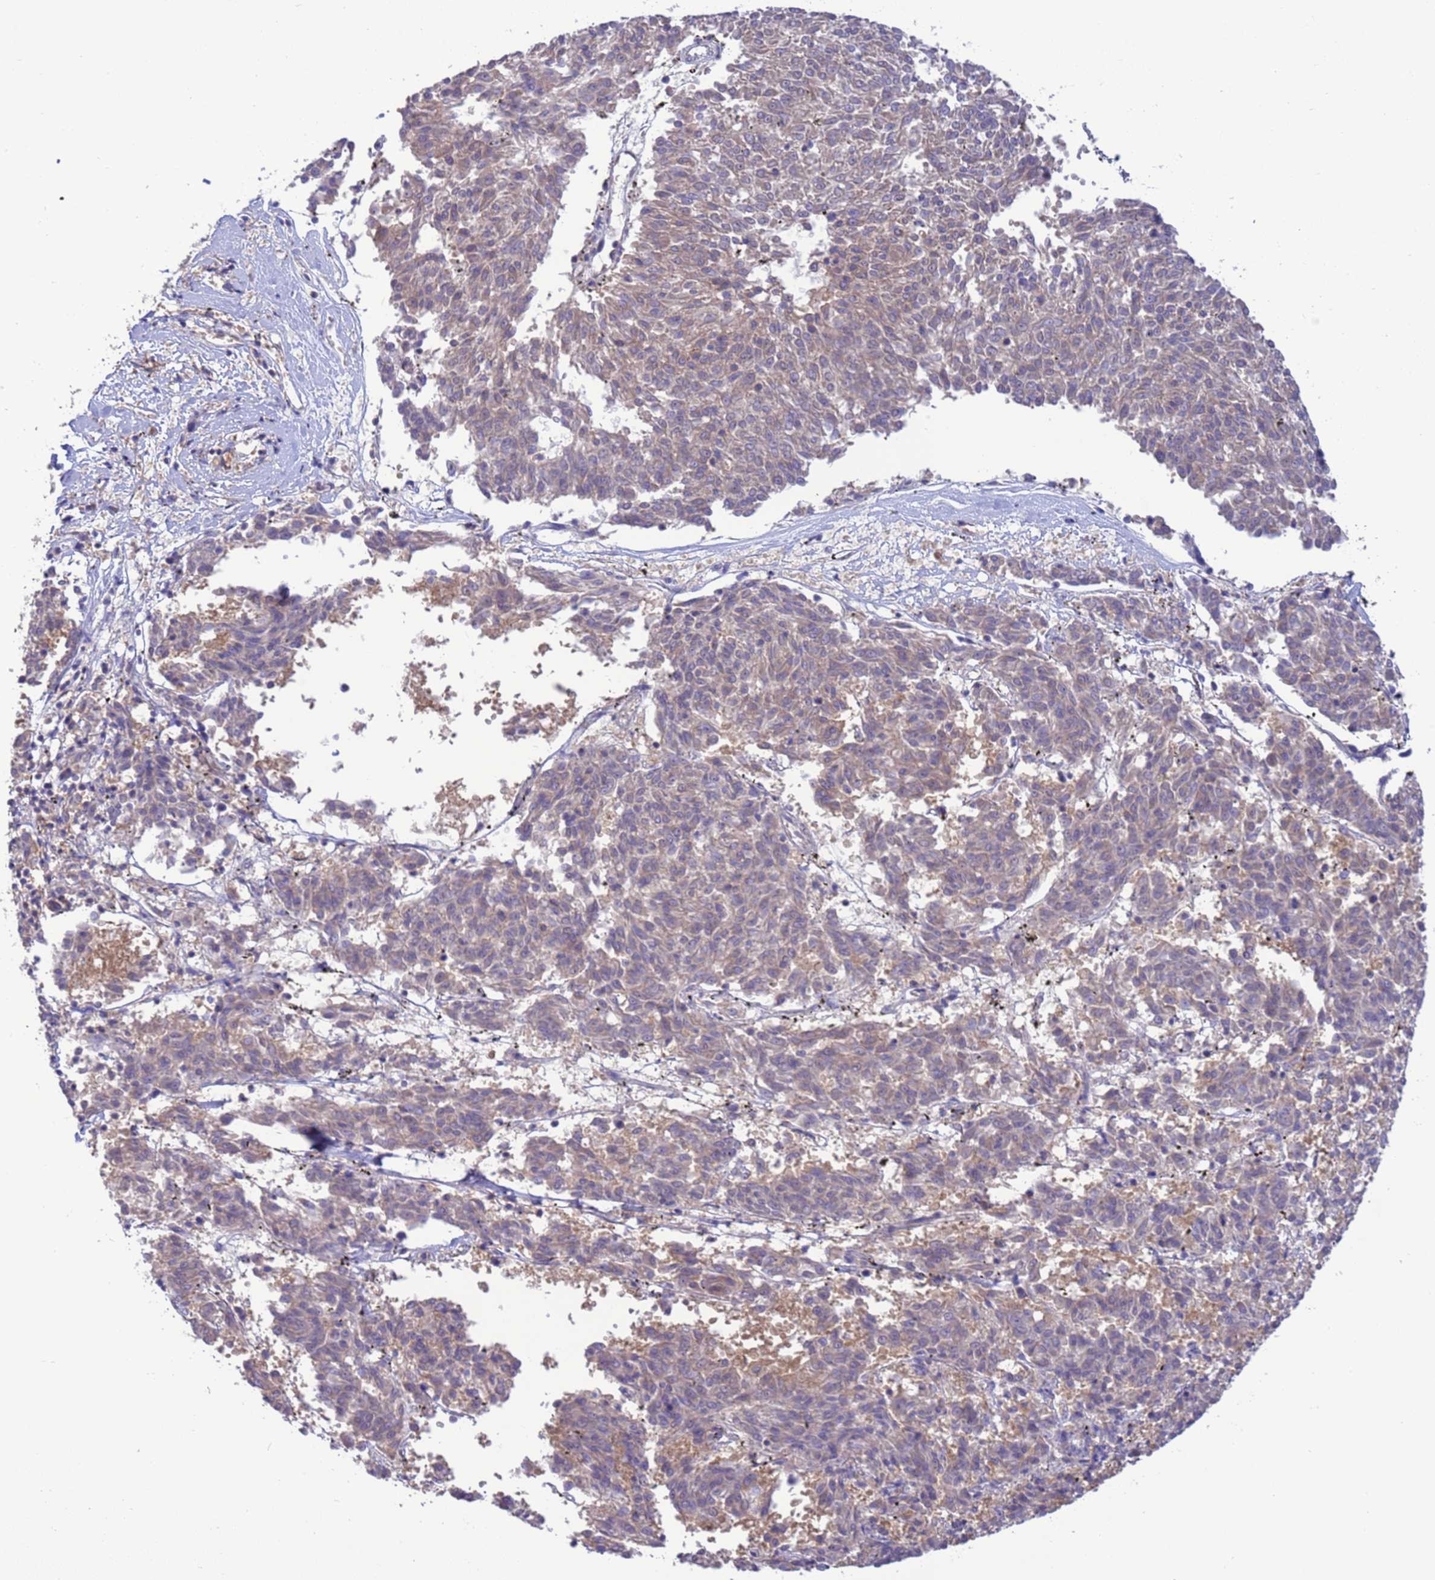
{"staining": {"intensity": "weak", "quantity": "25%-75%", "location": "cytoplasmic/membranous,nuclear"}, "tissue": "melanoma", "cell_type": "Tumor cells", "image_type": "cancer", "snomed": [{"axis": "morphology", "description": "Malignant melanoma, NOS"}, {"axis": "topography", "description": "Skin"}], "caption": "Brown immunohistochemical staining in malignant melanoma displays weak cytoplasmic/membranous and nuclear staining in about 25%-75% of tumor cells. (DAB IHC, brown staining for protein, blue staining for nuclei).", "gene": "ZNF461", "patient": {"sex": "female", "age": 72}}